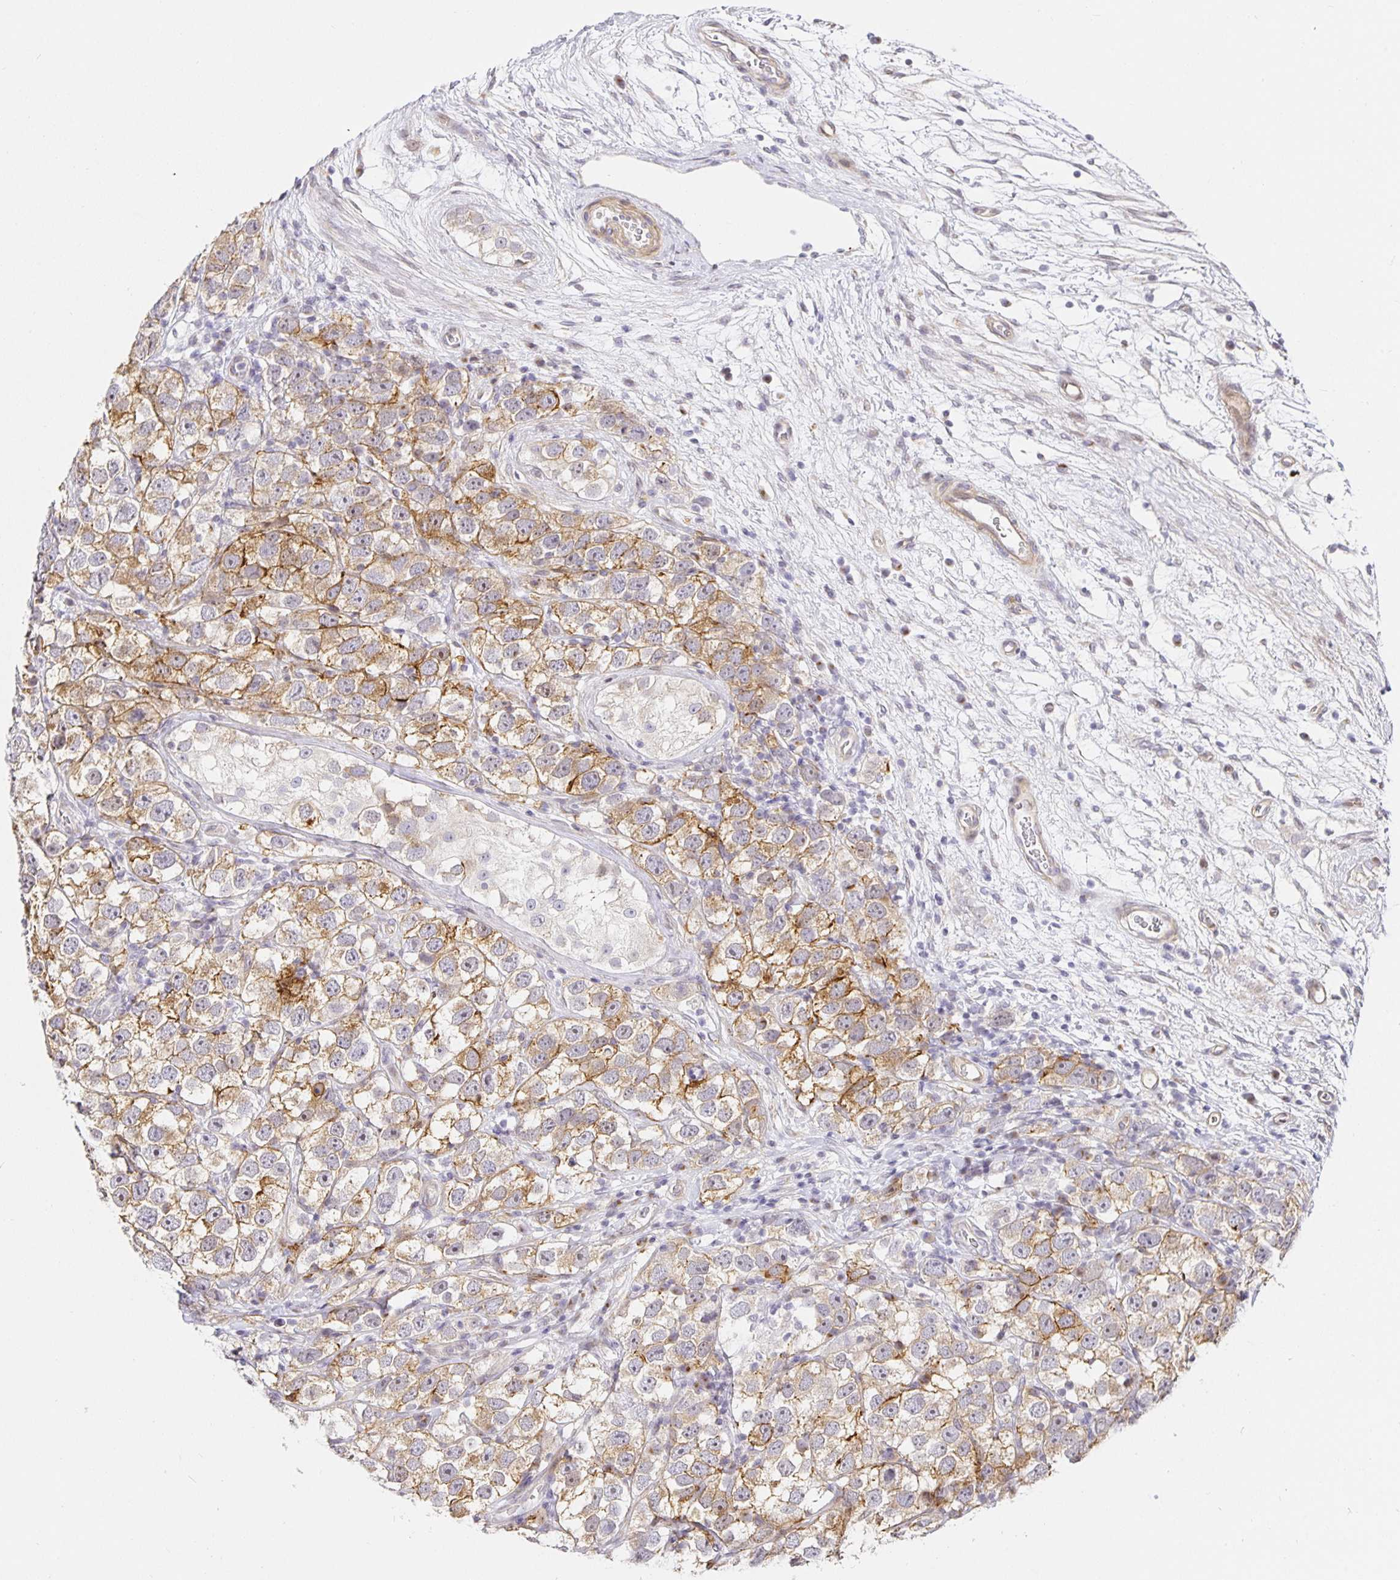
{"staining": {"intensity": "weak", "quantity": "25%-75%", "location": "cytoplasmic/membranous"}, "tissue": "testis cancer", "cell_type": "Tumor cells", "image_type": "cancer", "snomed": [{"axis": "morphology", "description": "Seminoma, NOS"}, {"axis": "topography", "description": "Testis"}], "caption": "Protein analysis of testis cancer (seminoma) tissue exhibits weak cytoplasmic/membranous positivity in about 25%-75% of tumor cells.", "gene": "TJP3", "patient": {"sex": "male", "age": 26}}